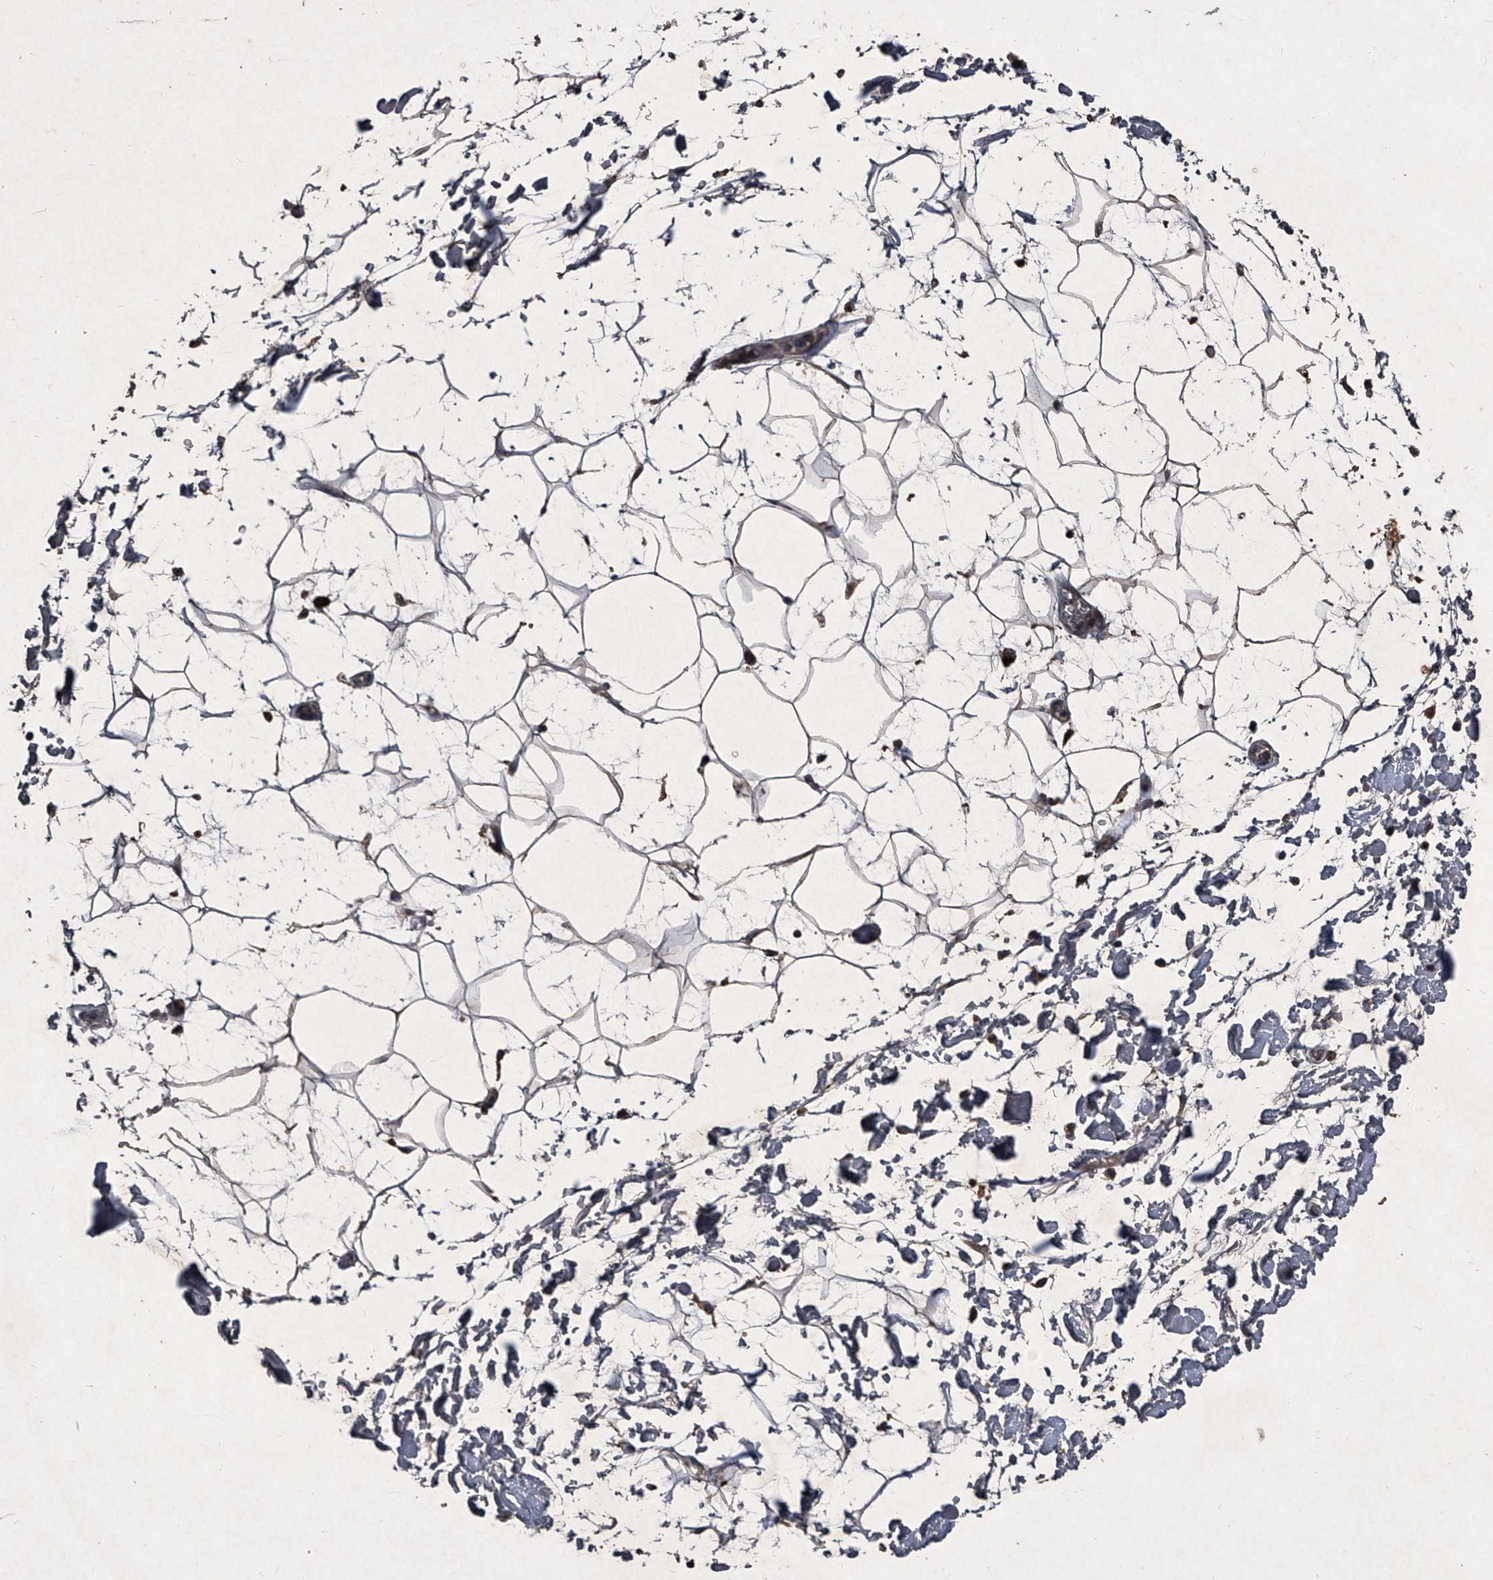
{"staining": {"intensity": "weak", "quantity": ">75%", "location": "cytoplasmic/membranous"}, "tissue": "adipose tissue", "cell_type": "Adipocytes", "image_type": "normal", "snomed": [{"axis": "morphology", "description": "Normal tissue, NOS"}, {"axis": "topography", "description": "Soft tissue"}], "caption": "Immunohistochemistry (IHC) staining of unremarkable adipose tissue, which reveals low levels of weak cytoplasmic/membranous positivity in approximately >75% of adipocytes indicating weak cytoplasmic/membranous protein staining. The staining was performed using DAB (3,3'-diaminobenzidine) (brown) for protein detection and nuclei were counterstained in hematoxylin (blue).", "gene": "MAPKAP1", "patient": {"sex": "male", "age": 72}}